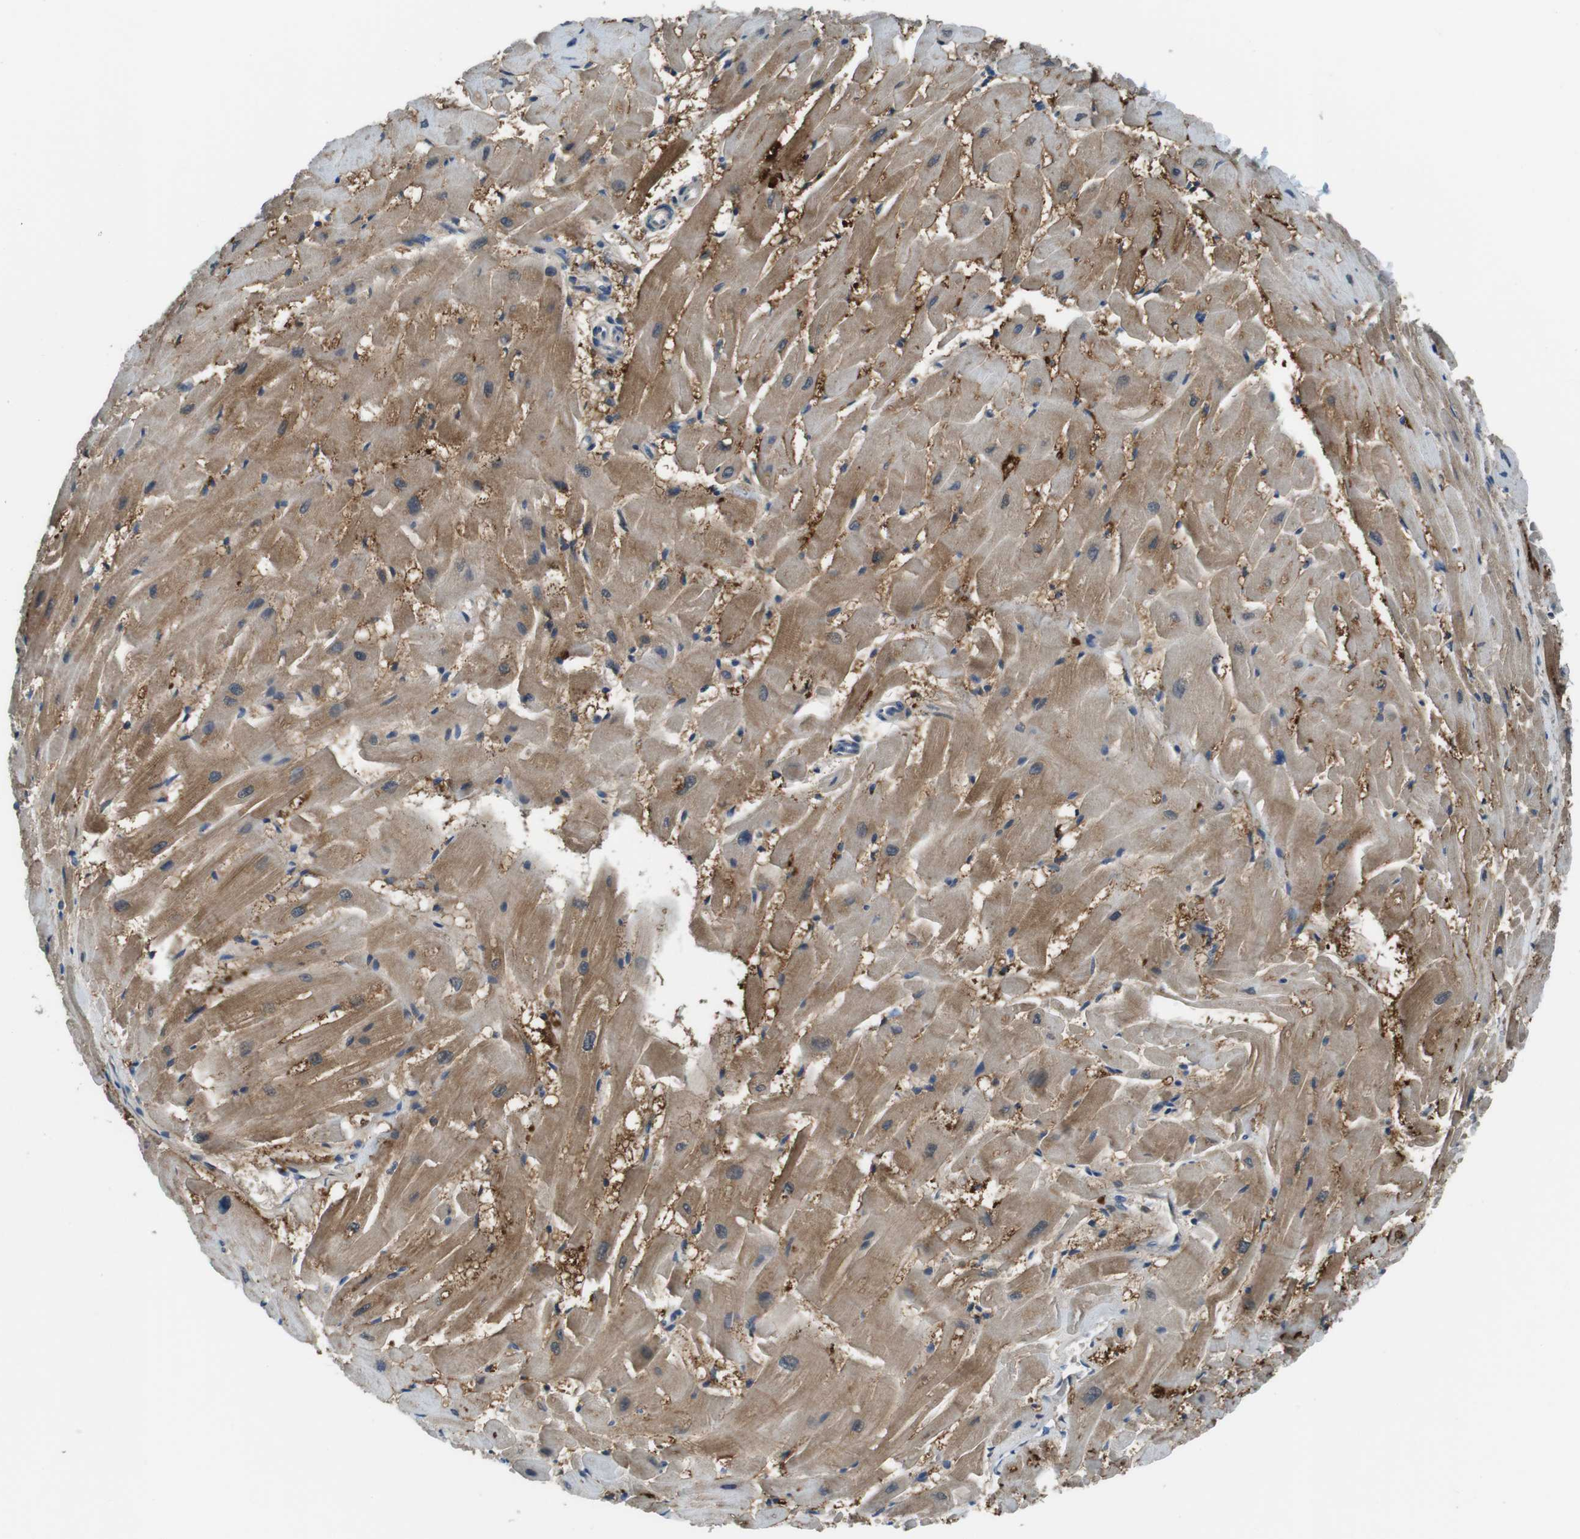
{"staining": {"intensity": "moderate", "quantity": ">75%", "location": "cytoplasmic/membranous"}, "tissue": "heart muscle", "cell_type": "Cardiomyocytes", "image_type": "normal", "snomed": [{"axis": "morphology", "description": "Normal tissue, NOS"}, {"axis": "topography", "description": "Heart"}], "caption": "Immunohistochemistry (IHC) of normal heart muscle displays medium levels of moderate cytoplasmic/membranous expression in approximately >75% of cardiomyocytes. The staining was performed using DAB (3,3'-diaminobenzidine) to visualize the protein expression in brown, while the nuclei were stained in blue with hematoxylin (Magnification: 20x).", "gene": "NANOS2", "patient": {"sex": "female", "age": 19}}